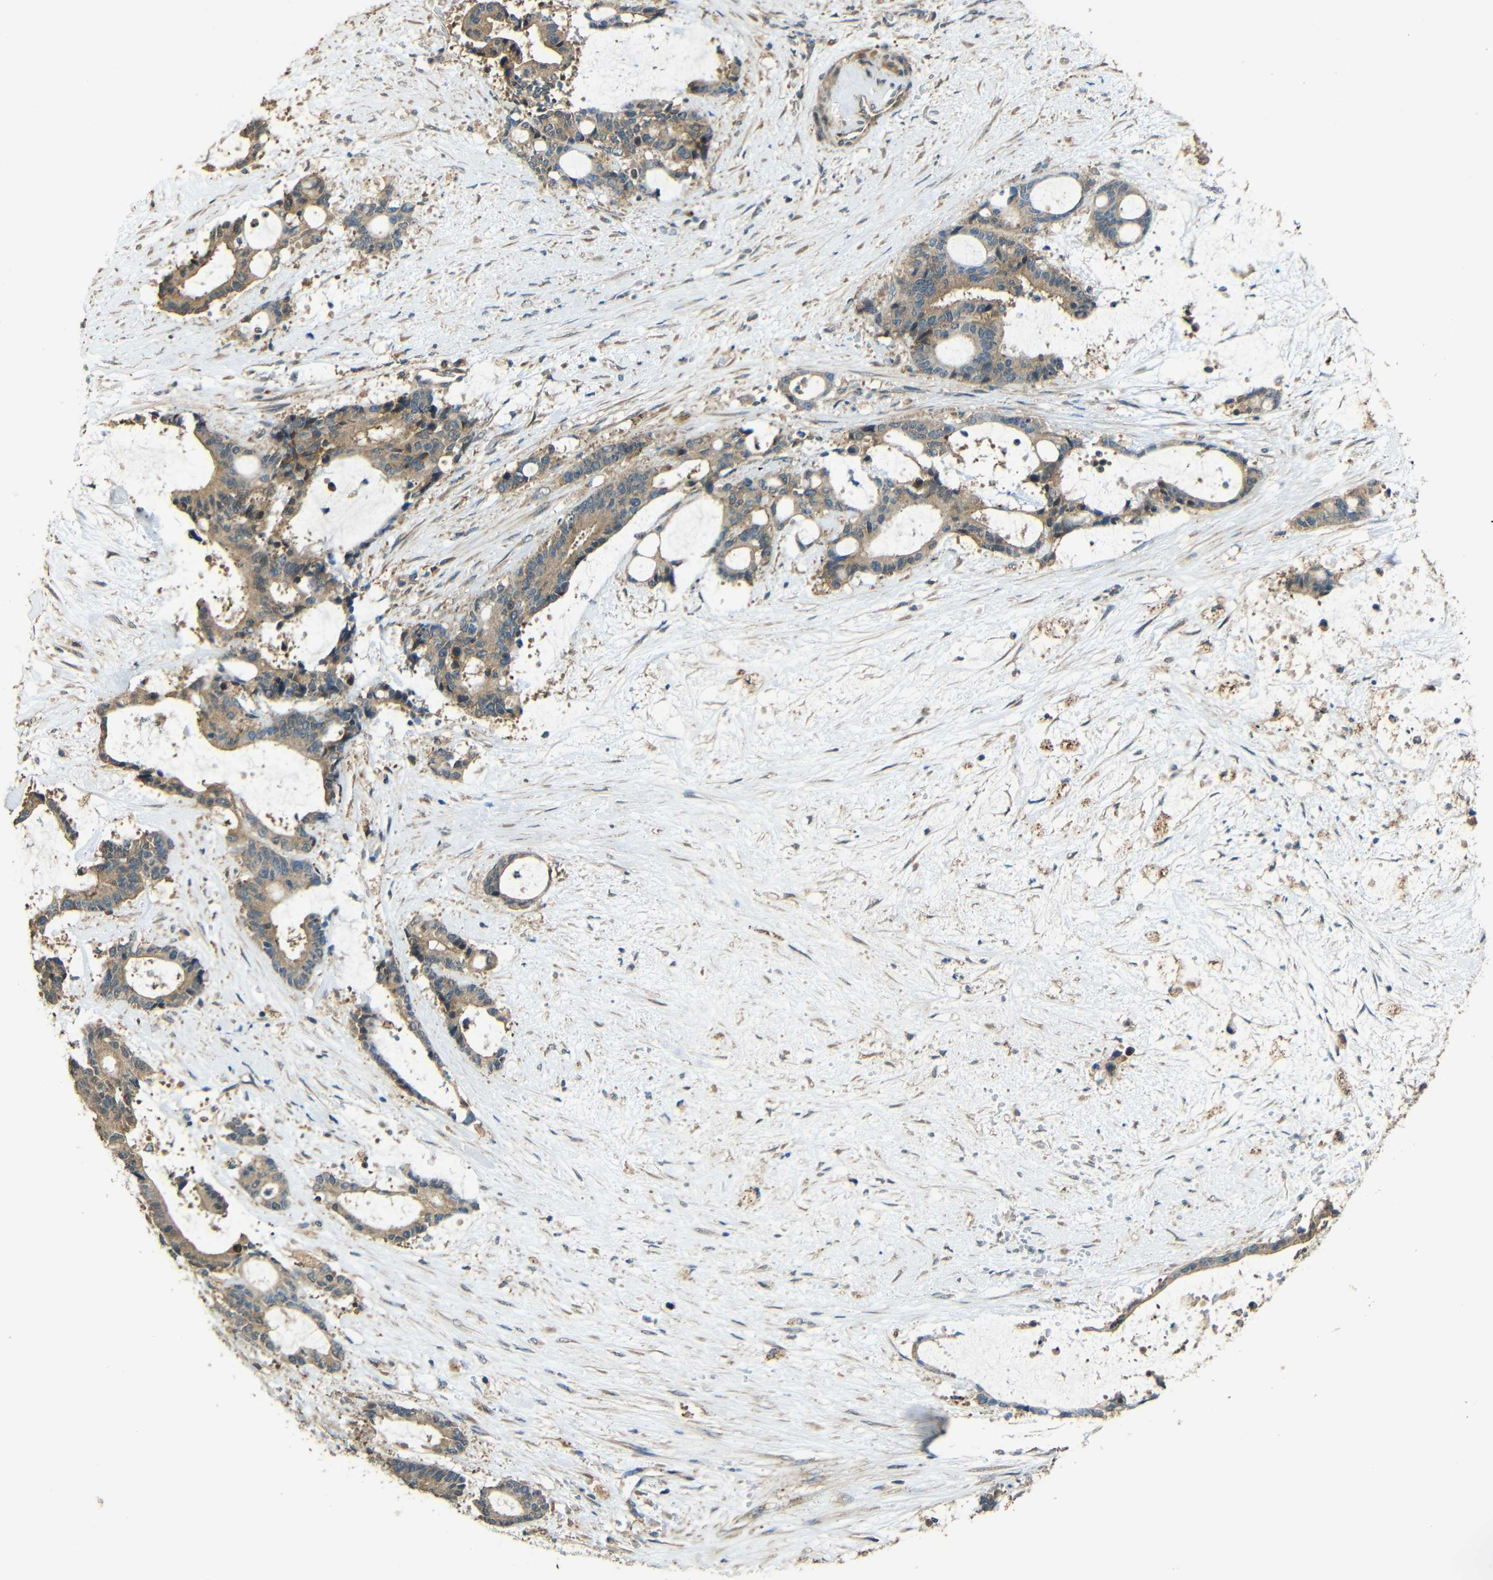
{"staining": {"intensity": "moderate", "quantity": ">75%", "location": "cytoplasmic/membranous"}, "tissue": "liver cancer", "cell_type": "Tumor cells", "image_type": "cancer", "snomed": [{"axis": "morphology", "description": "Normal tissue, NOS"}, {"axis": "morphology", "description": "Cholangiocarcinoma"}, {"axis": "topography", "description": "Liver"}, {"axis": "topography", "description": "Peripheral nerve tissue"}], "caption": "High-power microscopy captured an immunohistochemistry histopathology image of liver cancer, revealing moderate cytoplasmic/membranous staining in about >75% of tumor cells.", "gene": "ACACA", "patient": {"sex": "female", "age": 73}}